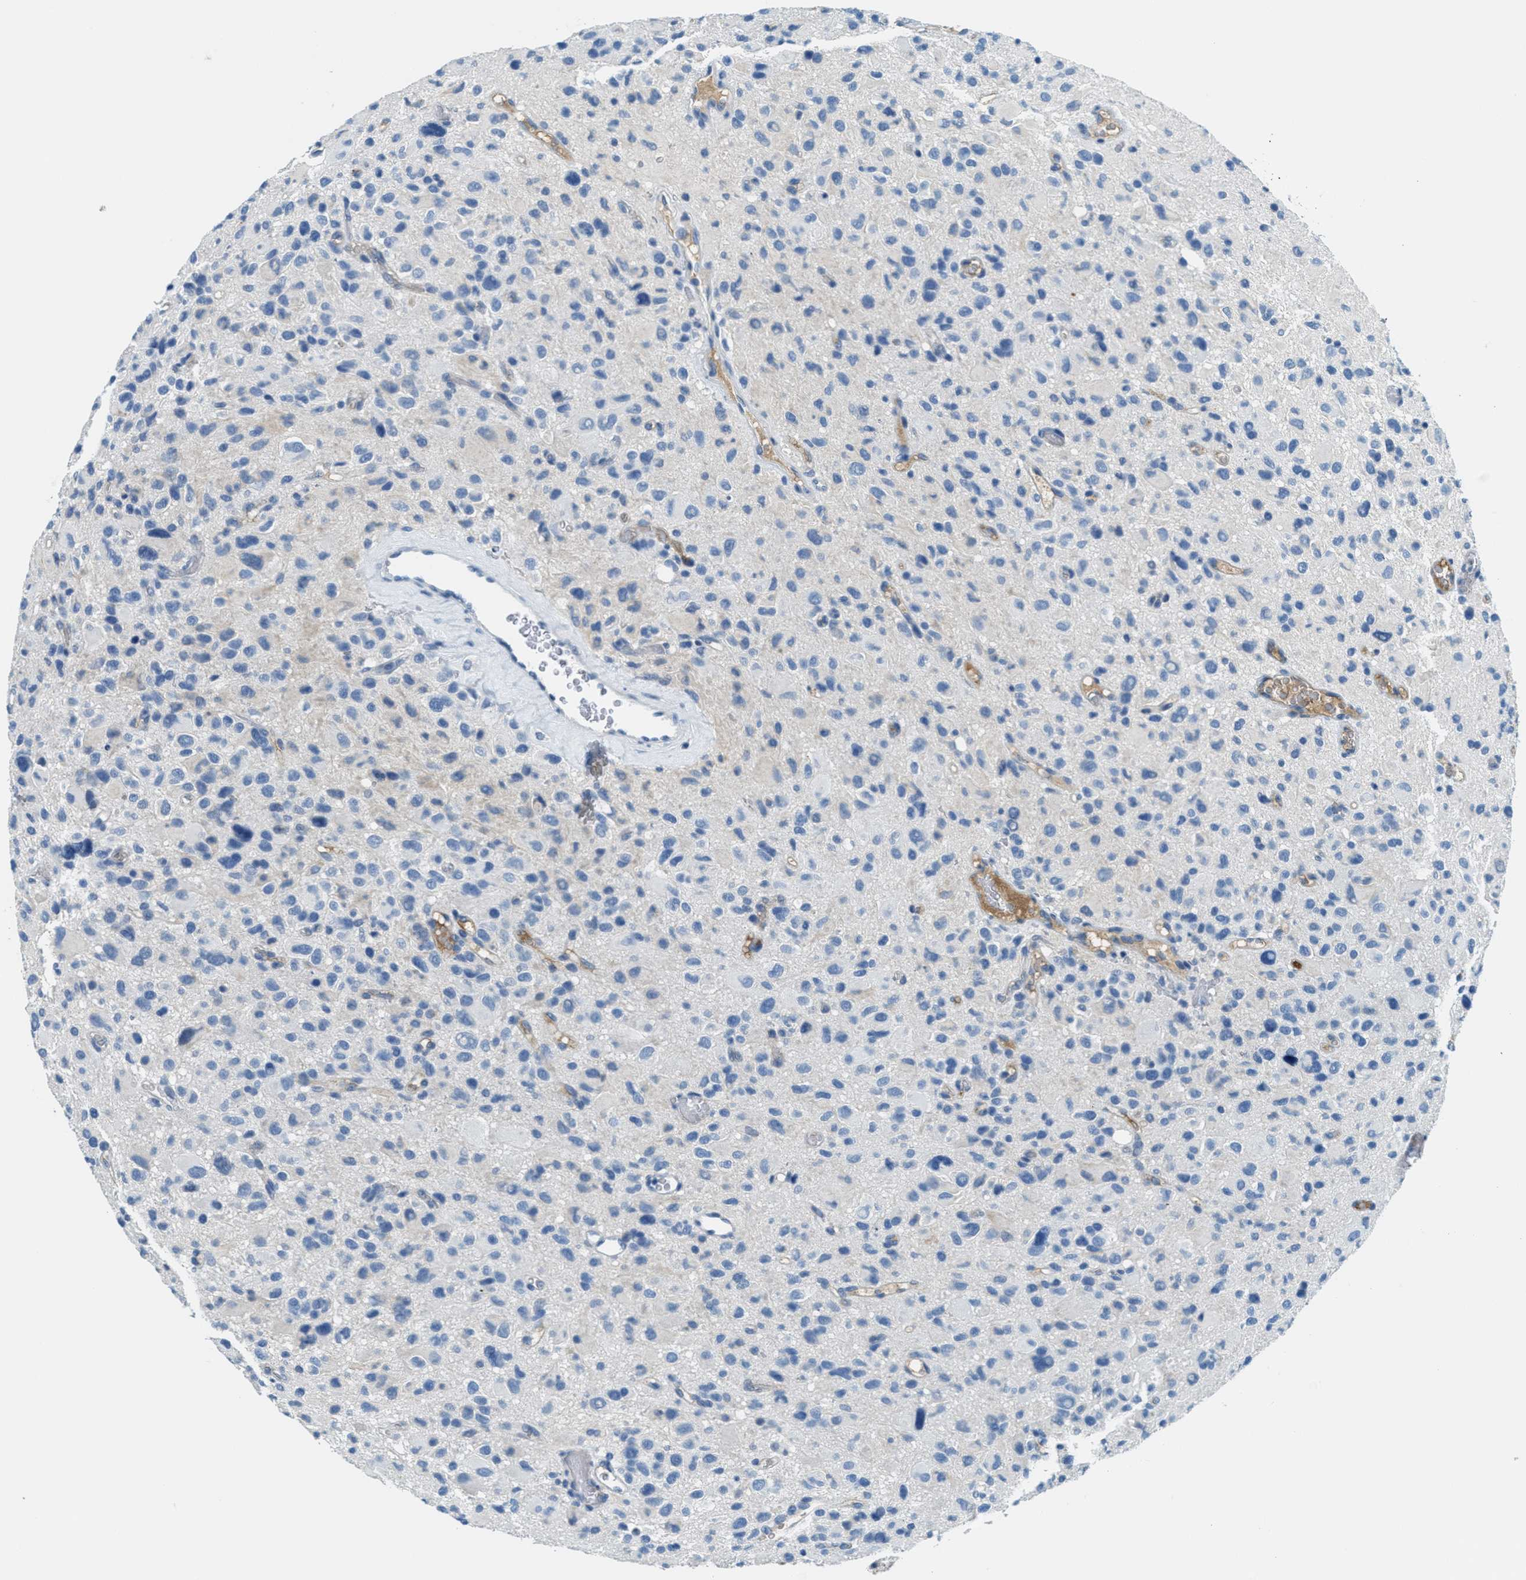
{"staining": {"intensity": "negative", "quantity": "none", "location": "none"}, "tissue": "glioma", "cell_type": "Tumor cells", "image_type": "cancer", "snomed": [{"axis": "morphology", "description": "Glioma, malignant, High grade"}, {"axis": "topography", "description": "Brain"}], "caption": "Malignant high-grade glioma stained for a protein using immunohistochemistry reveals no expression tumor cells.", "gene": "A2M", "patient": {"sex": "male", "age": 48}}